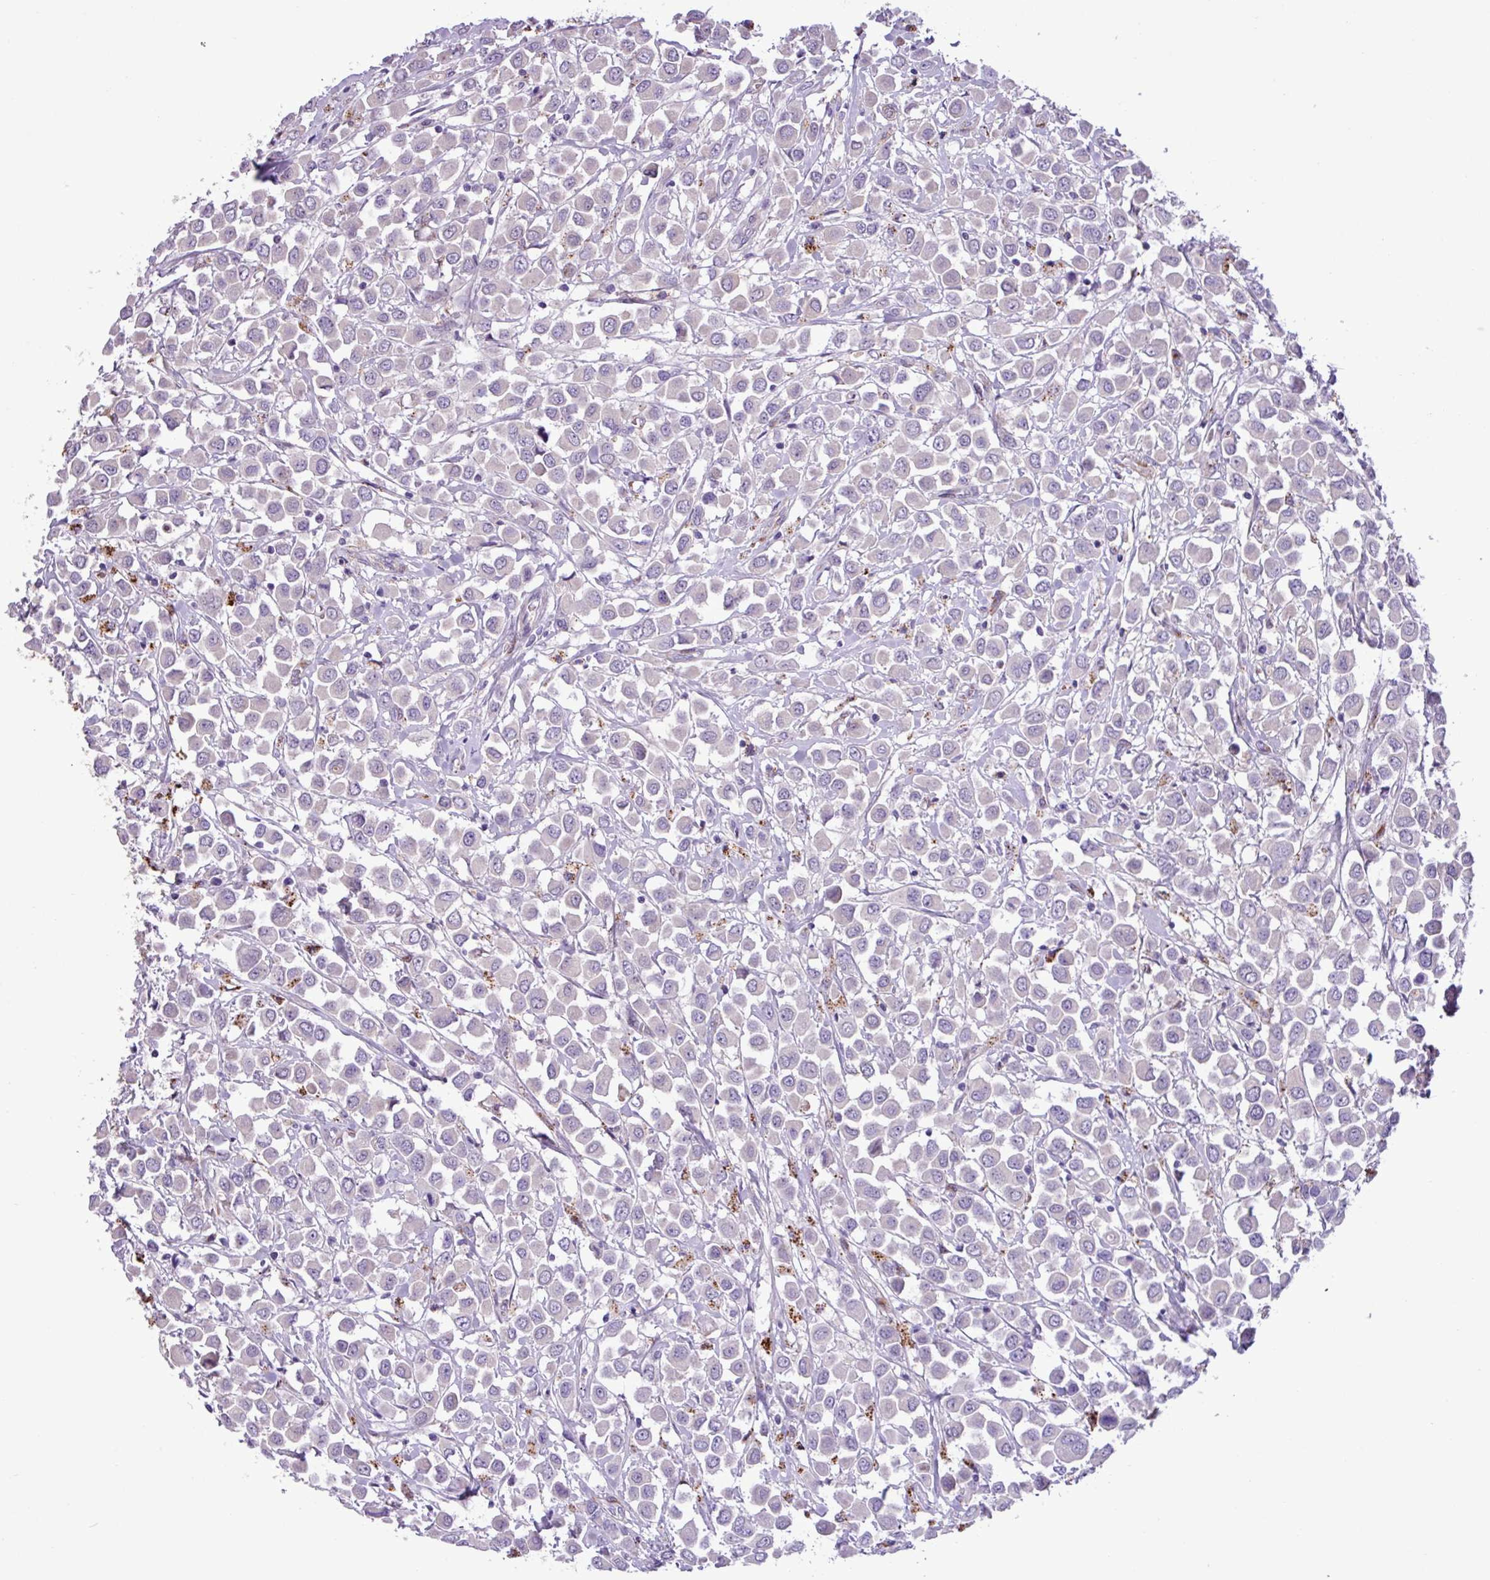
{"staining": {"intensity": "negative", "quantity": "none", "location": "none"}, "tissue": "breast cancer", "cell_type": "Tumor cells", "image_type": "cancer", "snomed": [{"axis": "morphology", "description": "Duct carcinoma"}, {"axis": "topography", "description": "Breast"}], "caption": "Image shows no significant protein expression in tumor cells of breast cancer.", "gene": "CD248", "patient": {"sex": "female", "age": 61}}